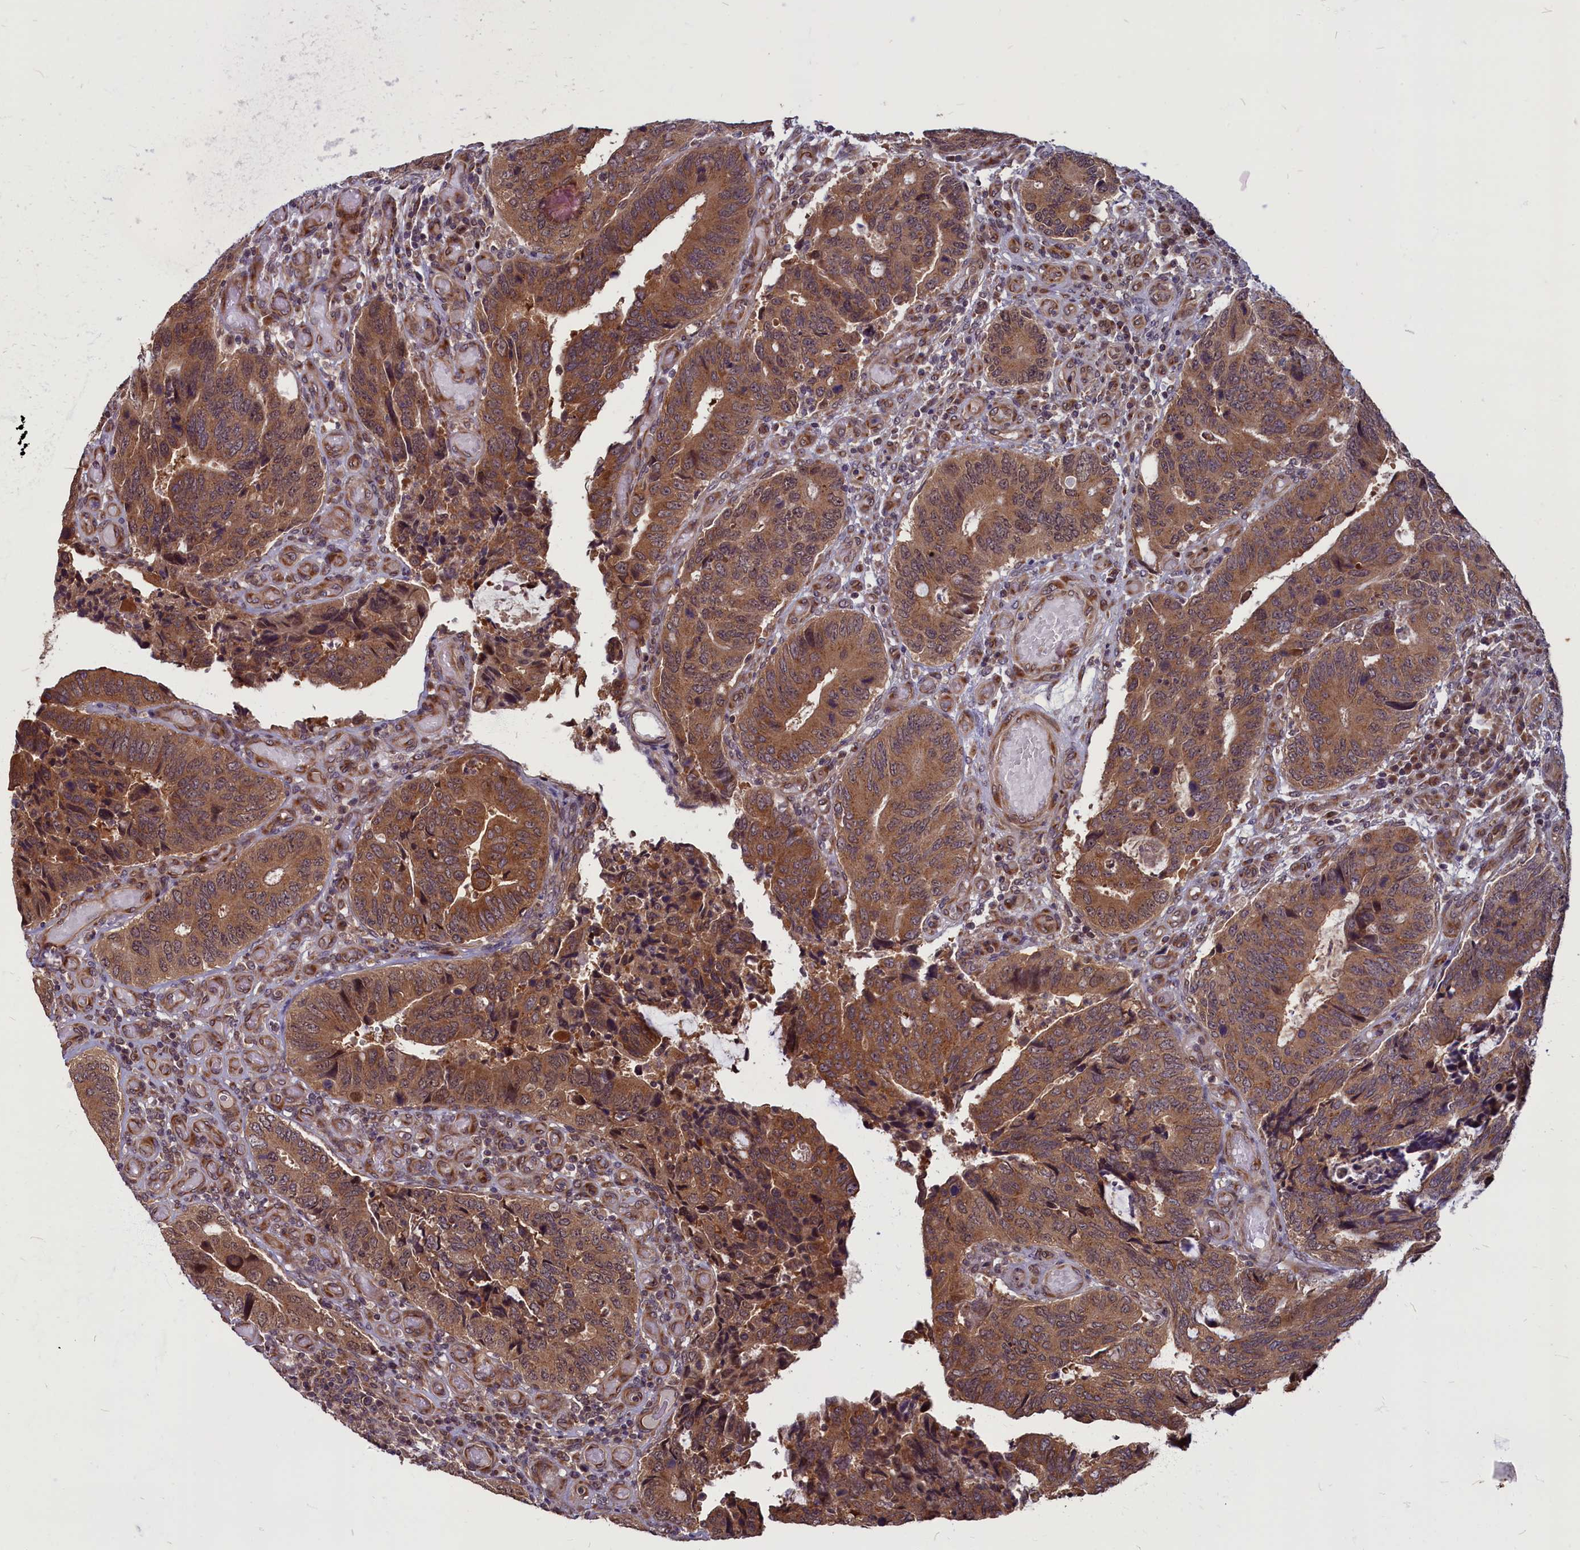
{"staining": {"intensity": "moderate", "quantity": ">75%", "location": "cytoplasmic/membranous"}, "tissue": "colorectal cancer", "cell_type": "Tumor cells", "image_type": "cancer", "snomed": [{"axis": "morphology", "description": "Adenocarcinoma, NOS"}, {"axis": "topography", "description": "Colon"}], "caption": "Immunohistochemistry image of human adenocarcinoma (colorectal) stained for a protein (brown), which reveals medium levels of moderate cytoplasmic/membranous positivity in approximately >75% of tumor cells.", "gene": "MYCBP", "patient": {"sex": "male", "age": 87}}